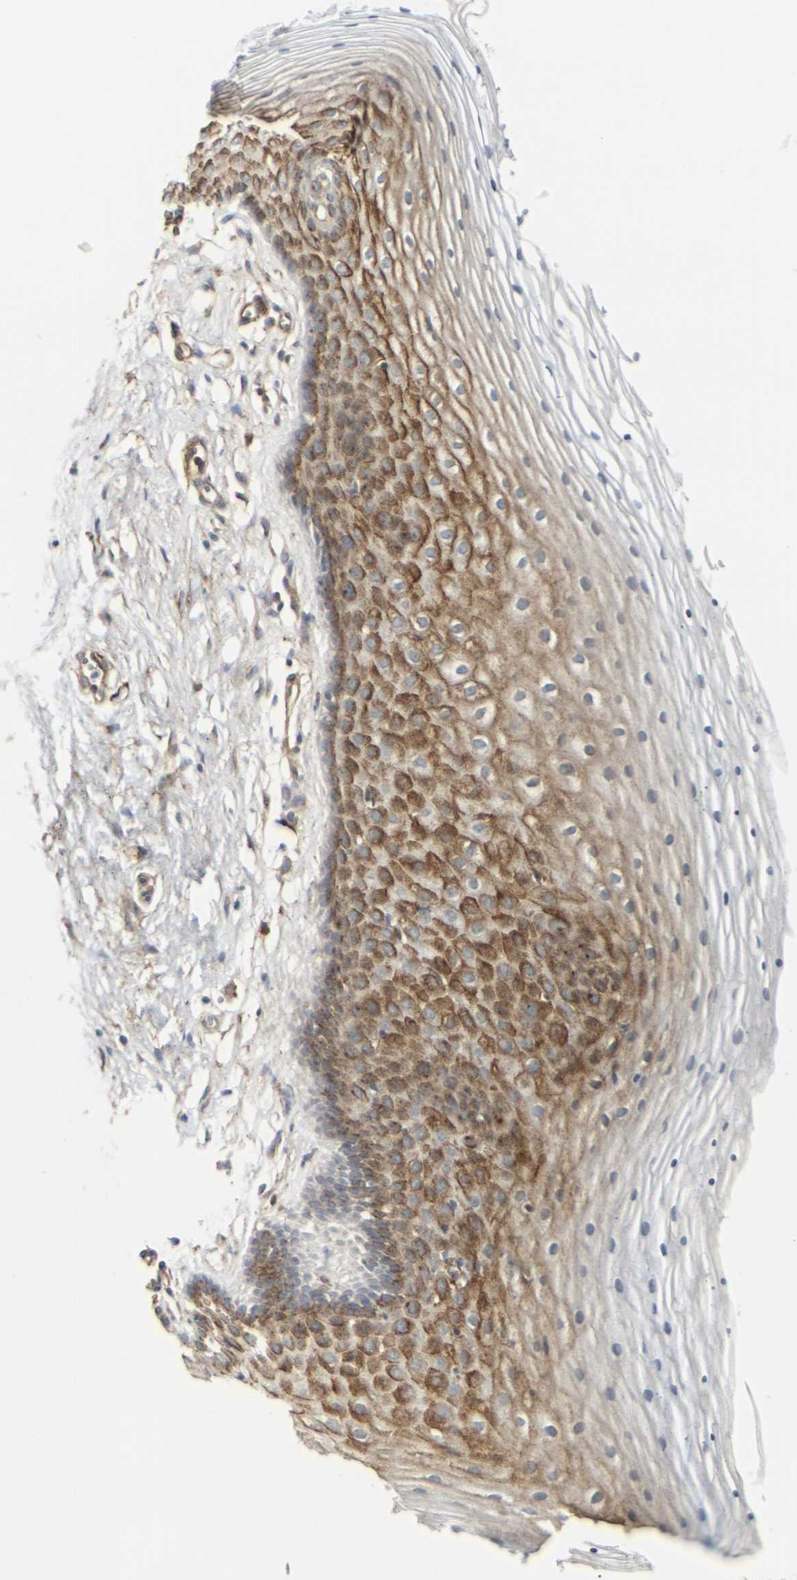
{"staining": {"intensity": "moderate", "quantity": "25%-75%", "location": "cytoplasmic/membranous"}, "tissue": "vagina", "cell_type": "Squamous epithelial cells", "image_type": "normal", "snomed": [{"axis": "morphology", "description": "Normal tissue, NOS"}, {"axis": "topography", "description": "Vagina"}], "caption": "A high-resolution image shows IHC staining of normal vagina, which displays moderate cytoplasmic/membranous staining in approximately 25%-75% of squamous epithelial cells.", "gene": "MYOF", "patient": {"sex": "female", "age": 32}}